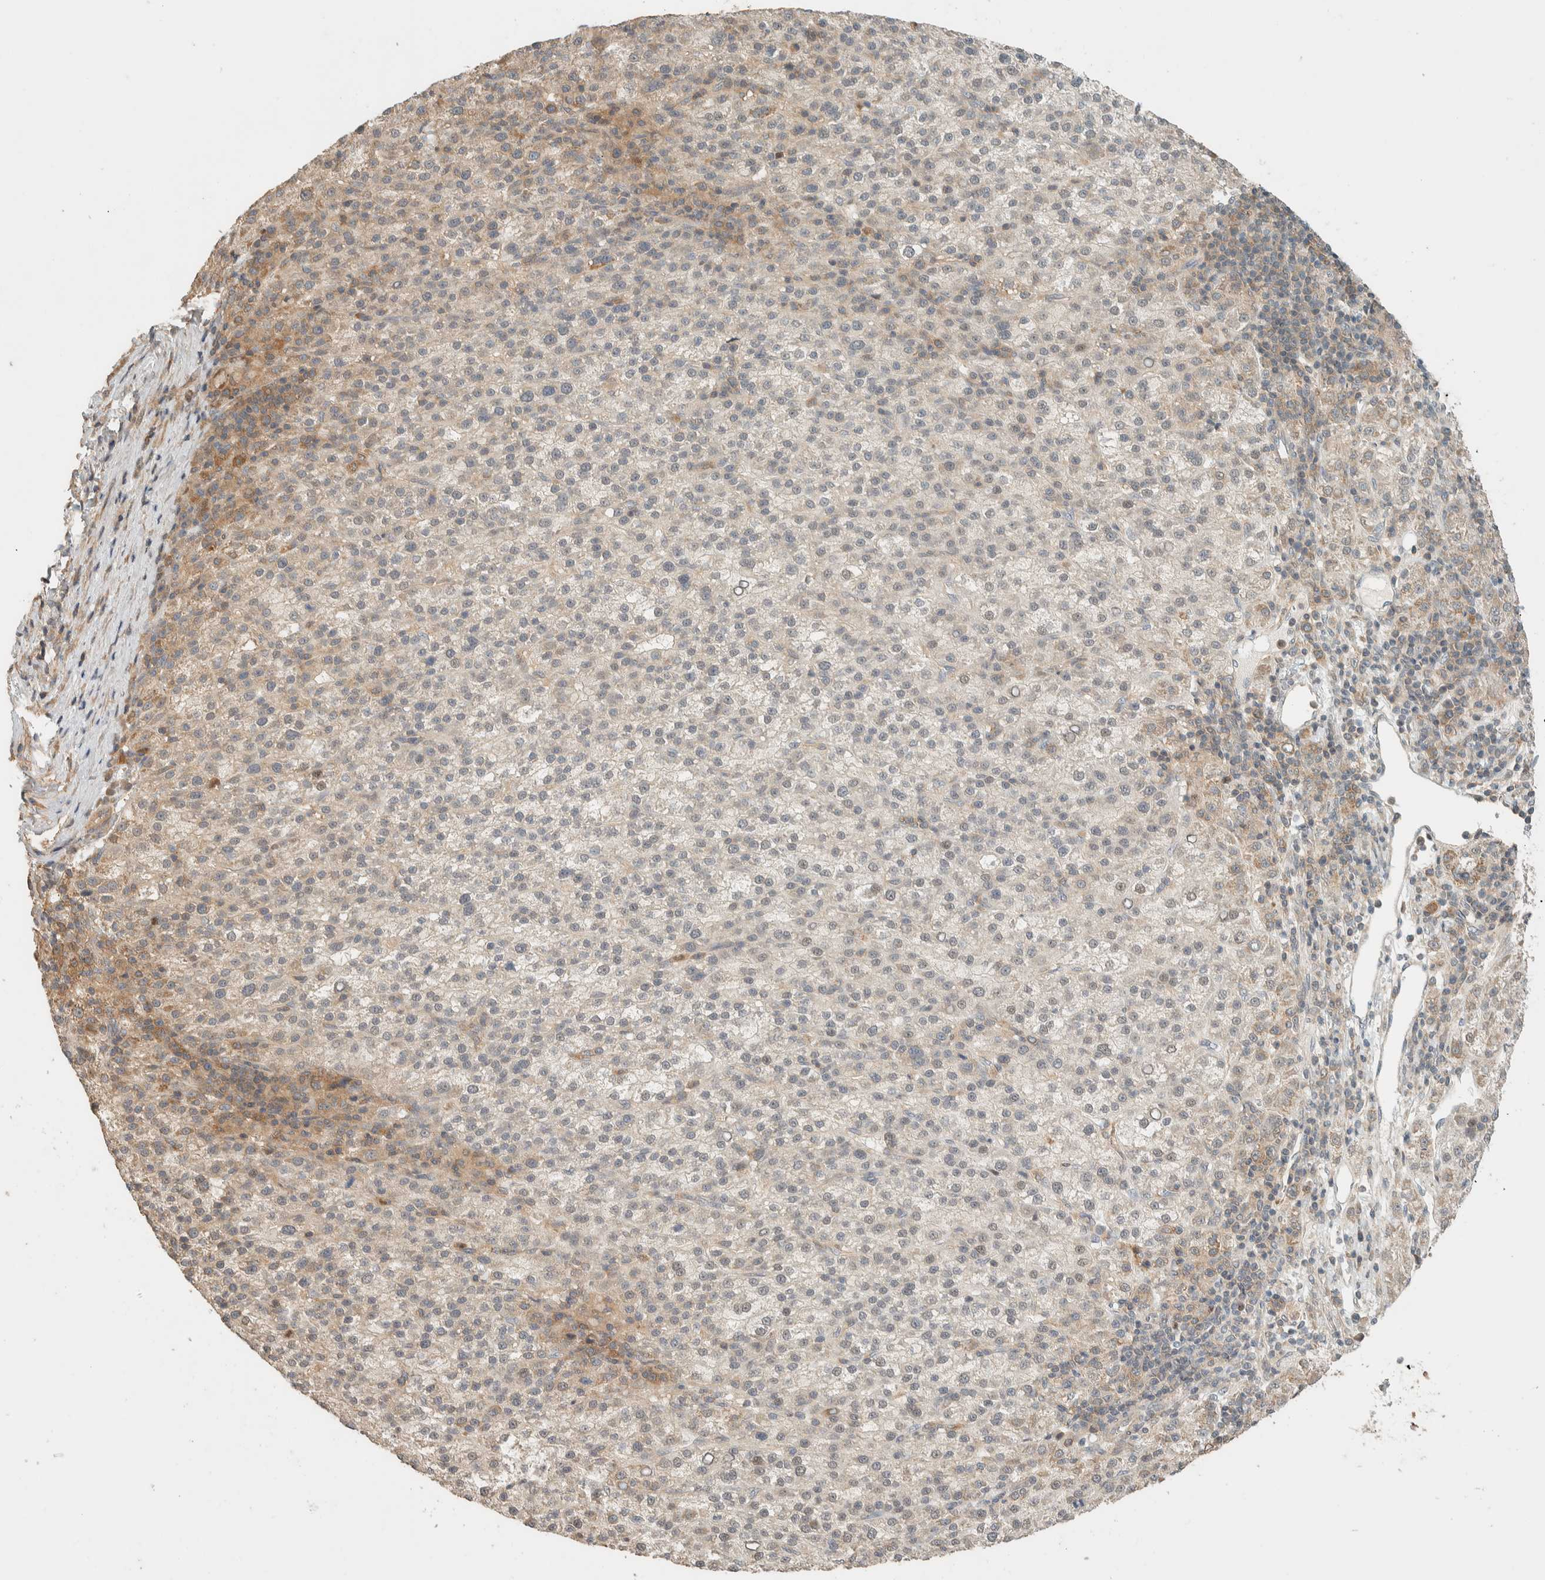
{"staining": {"intensity": "weak", "quantity": "<25%", "location": "cytoplasmic/membranous"}, "tissue": "liver cancer", "cell_type": "Tumor cells", "image_type": "cancer", "snomed": [{"axis": "morphology", "description": "Carcinoma, Hepatocellular, NOS"}, {"axis": "topography", "description": "Liver"}], "caption": "This is an IHC histopathology image of human liver cancer (hepatocellular carcinoma). There is no positivity in tumor cells.", "gene": "ADSS2", "patient": {"sex": "female", "age": 58}}